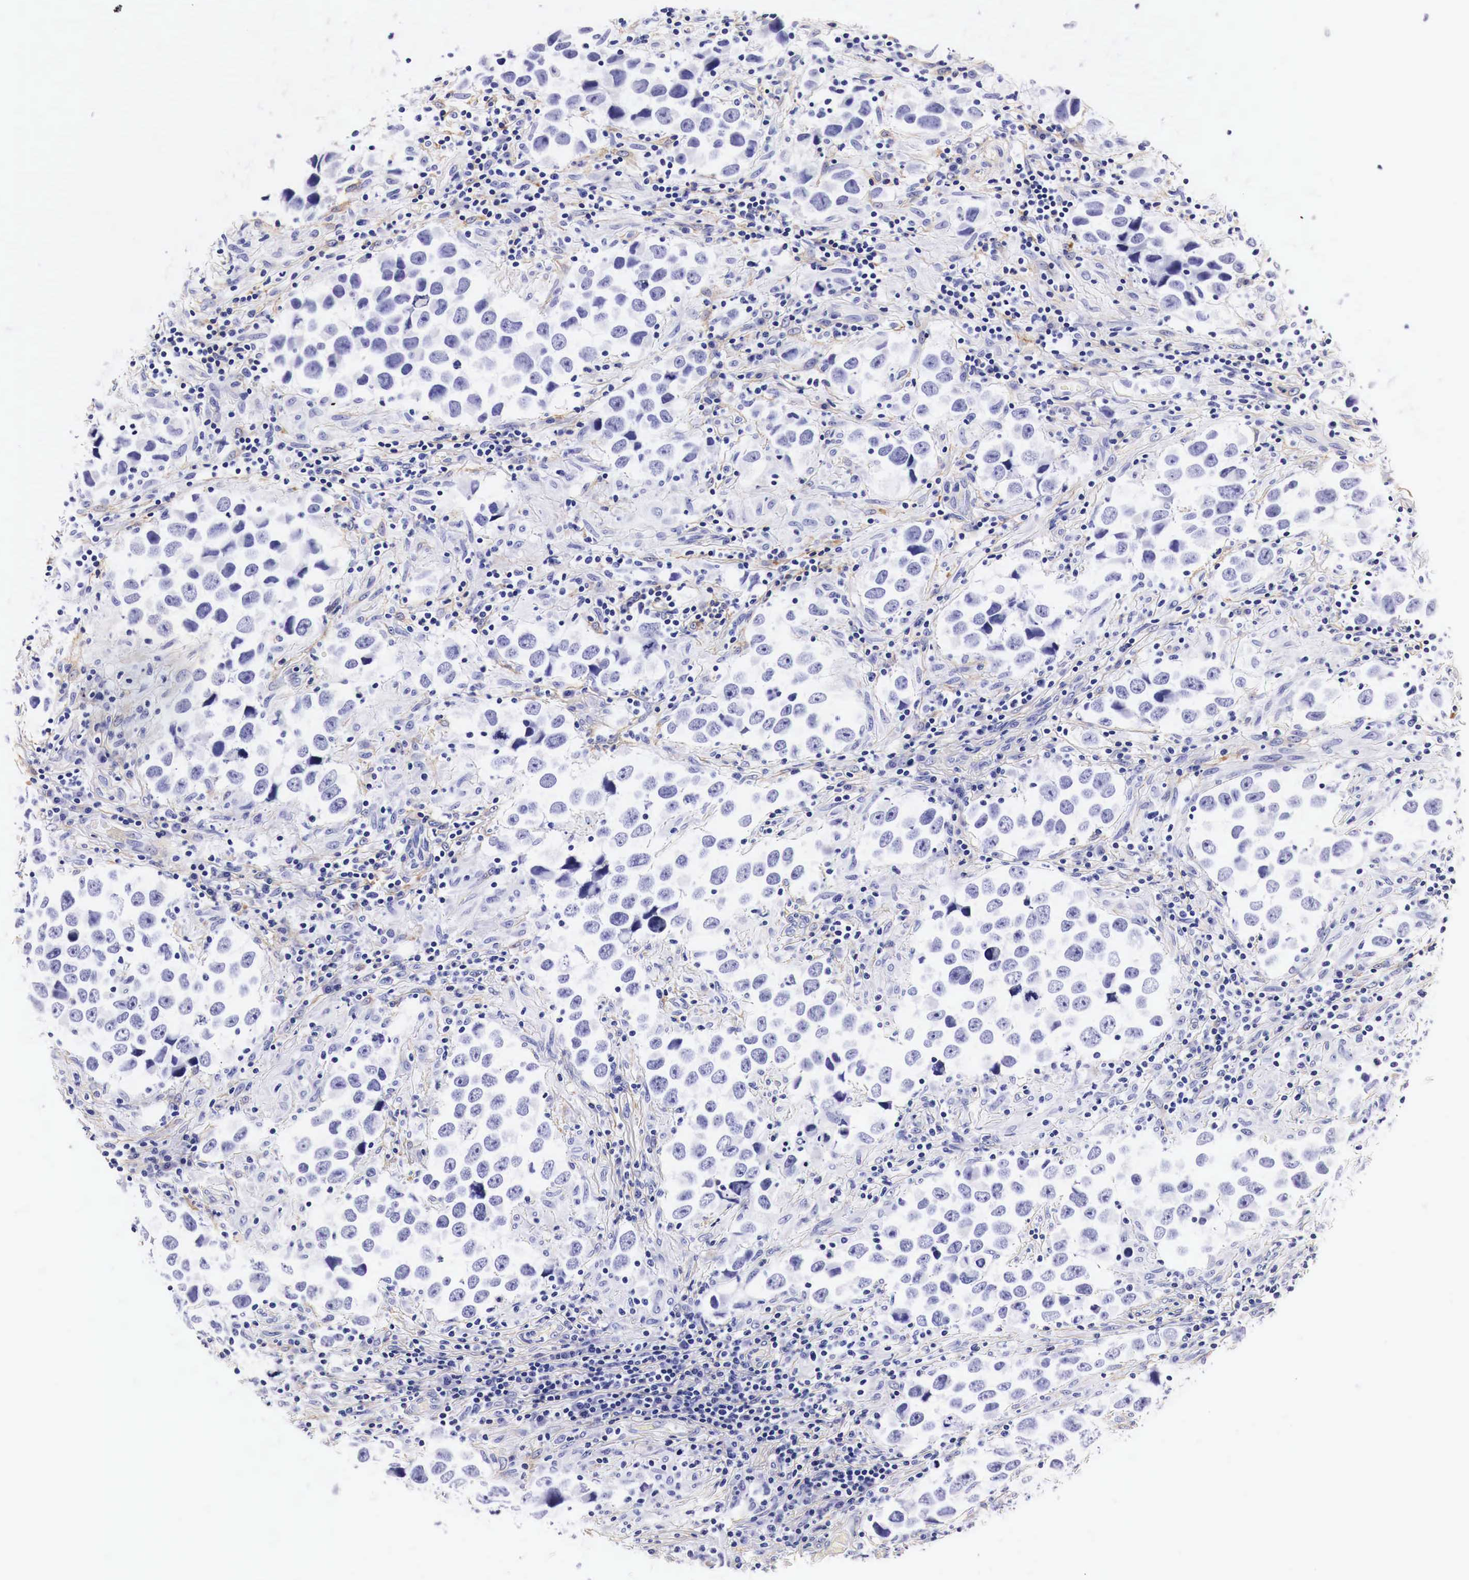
{"staining": {"intensity": "negative", "quantity": "none", "location": "none"}, "tissue": "testis cancer", "cell_type": "Tumor cells", "image_type": "cancer", "snomed": [{"axis": "morphology", "description": "Carcinoma, Embryonal, NOS"}, {"axis": "topography", "description": "Testis"}], "caption": "Immunohistochemical staining of human testis cancer (embryonal carcinoma) displays no significant staining in tumor cells. The staining is performed using DAB (3,3'-diaminobenzidine) brown chromogen with nuclei counter-stained in using hematoxylin.", "gene": "EGFR", "patient": {"sex": "male", "age": 21}}